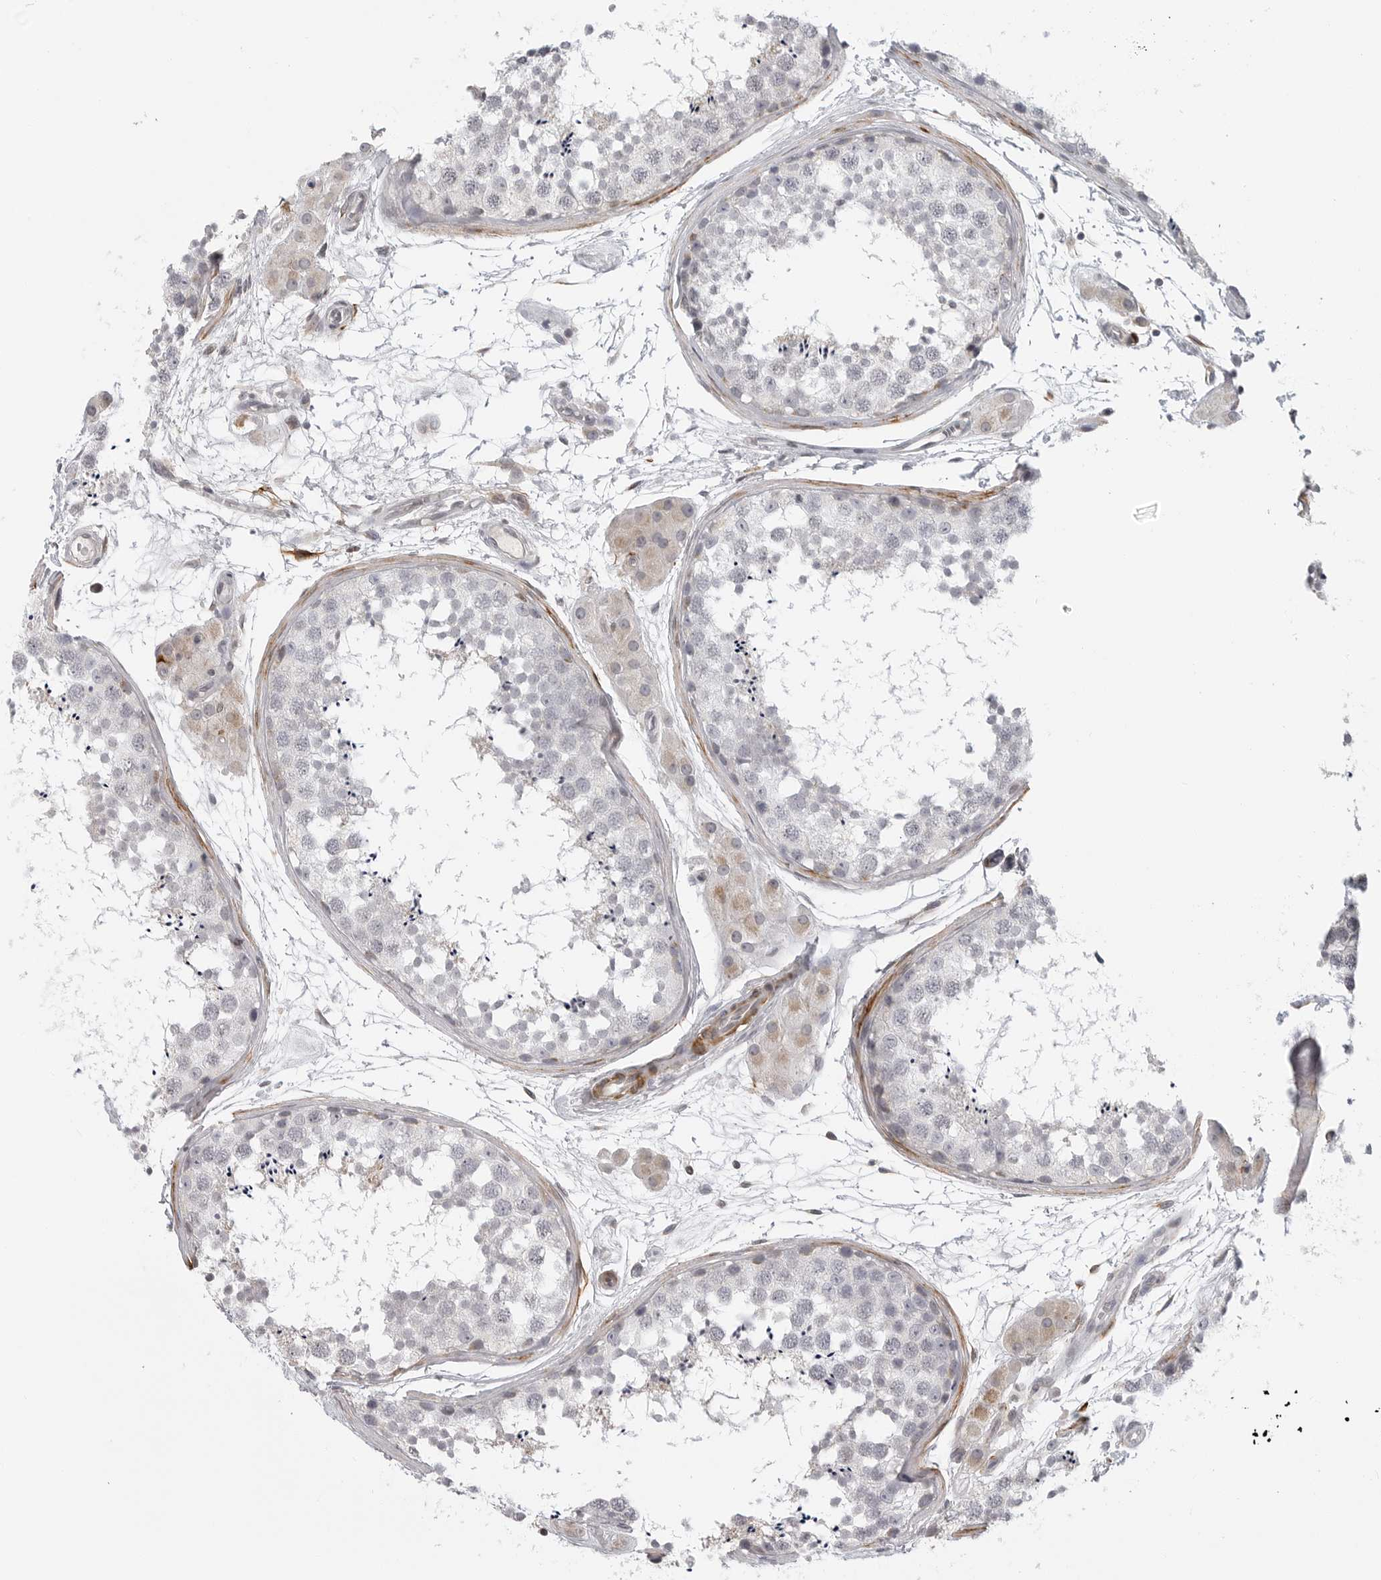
{"staining": {"intensity": "negative", "quantity": "none", "location": "none"}, "tissue": "testis", "cell_type": "Cells in seminiferous ducts", "image_type": "normal", "snomed": [{"axis": "morphology", "description": "Normal tissue, NOS"}, {"axis": "topography", "description": "Testis"}], "caption": "This micrograph is of normal testis stained with immunohistochemistry to label a protein in brown with the nuclei are counter-stained blue. There is no positivity in cells in seminiferous ducts. The staining is performed using DAB brown chromogen with nuclei counter-stained in using hematoxylin.", "gene": "MAP7D1", "patient": {"sex": "male", "age": 56}}